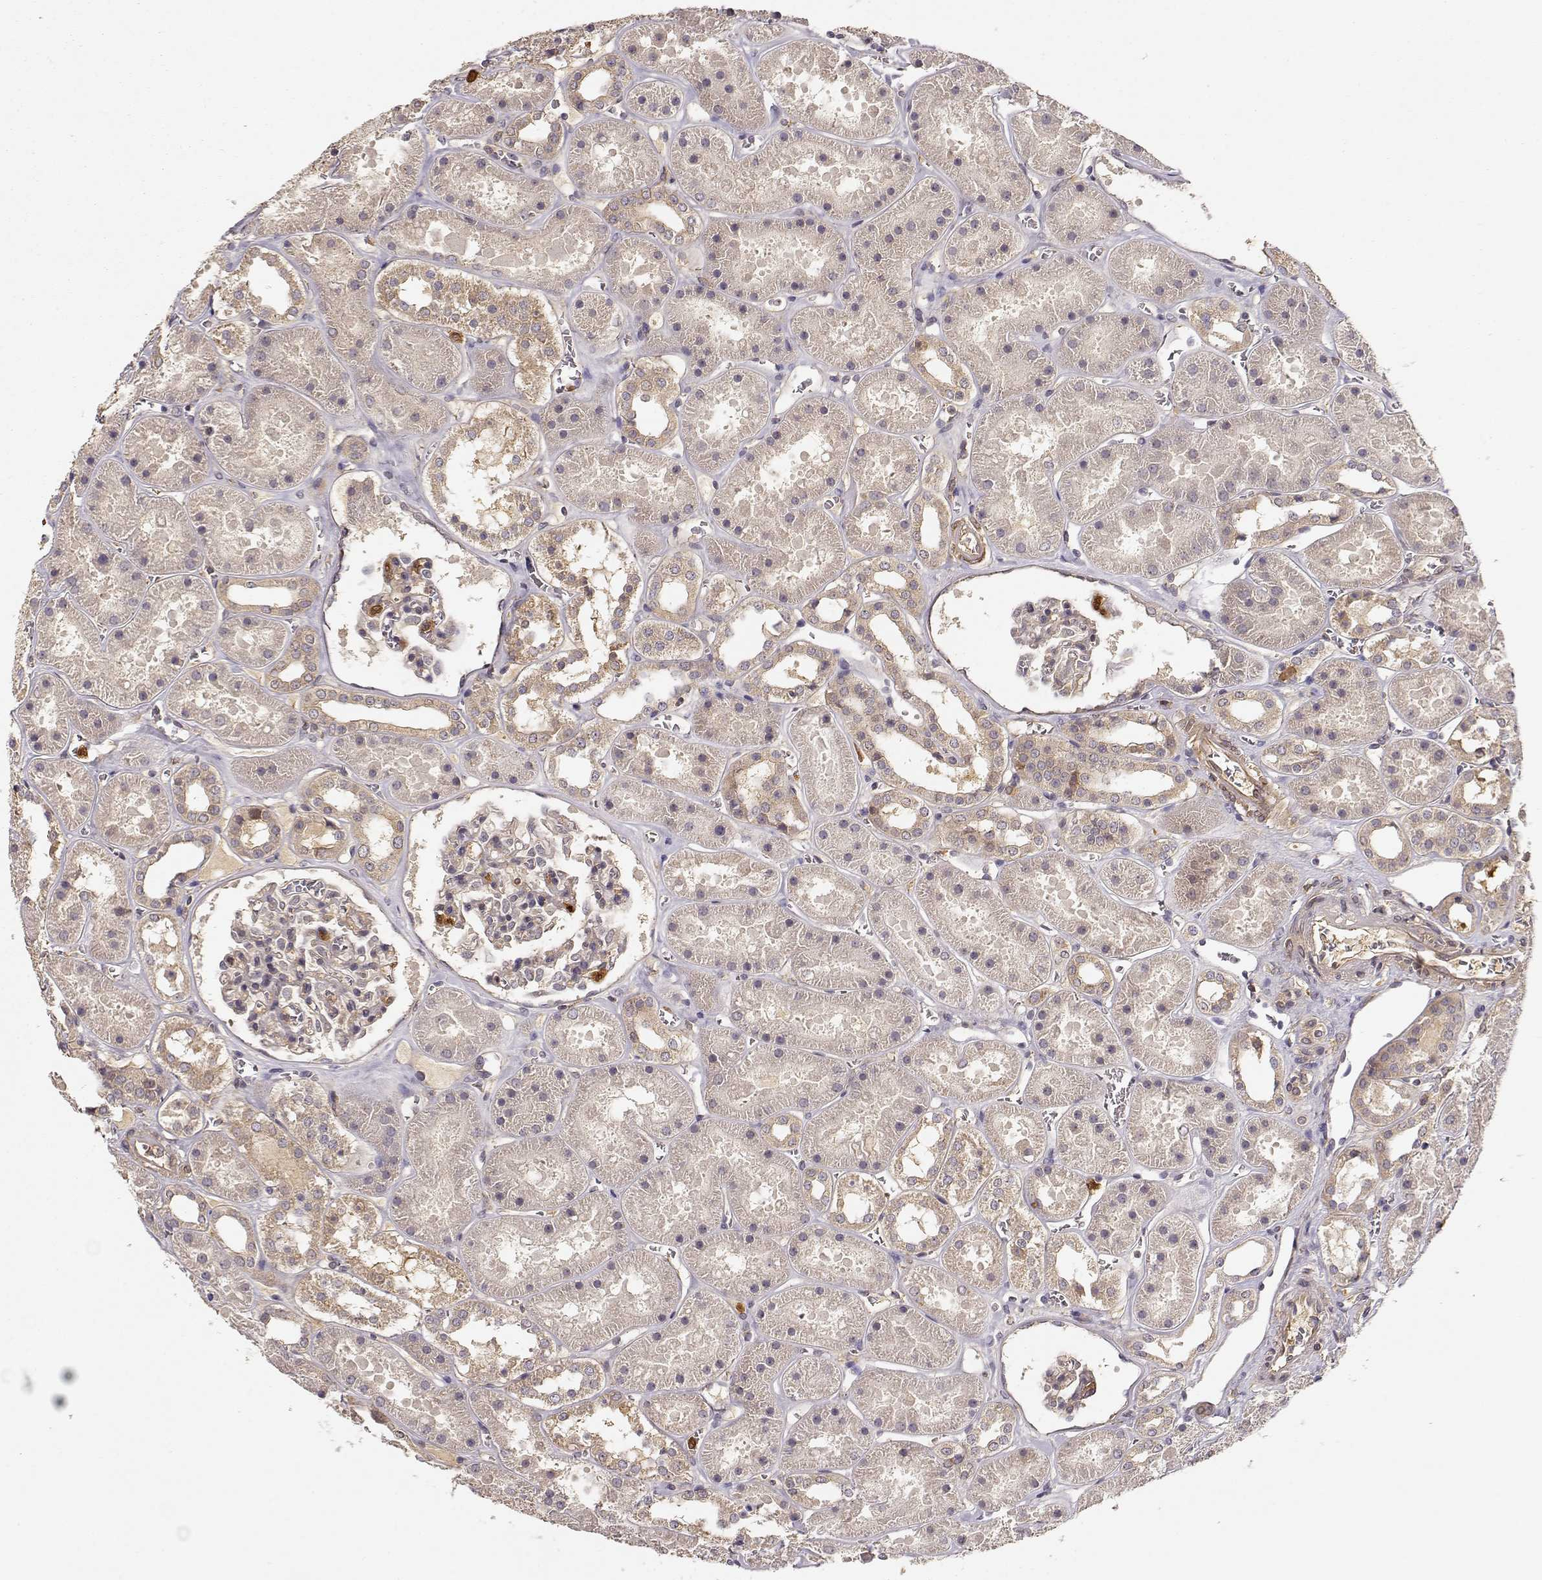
{"staining": {"intensity": "negative", "quantity": "none", "location": "none"}, "tissue": "kidney", "cell_type": "Cells in glomeruli", "image_type": "normal", "snomed": [{"axis": "morphology", "description": "Normal tissue, NOS"}, {"axis": "topography", "description": "Kidney"}], "caption": "DAB (3,3'-diaminobenzidine) immunohistochemical staining of benign human kidney exhibits no significant positivity in cells in glomeruli.", "gene": "ARHGEF2", "patient": {"sex": "female", "age": 41}}